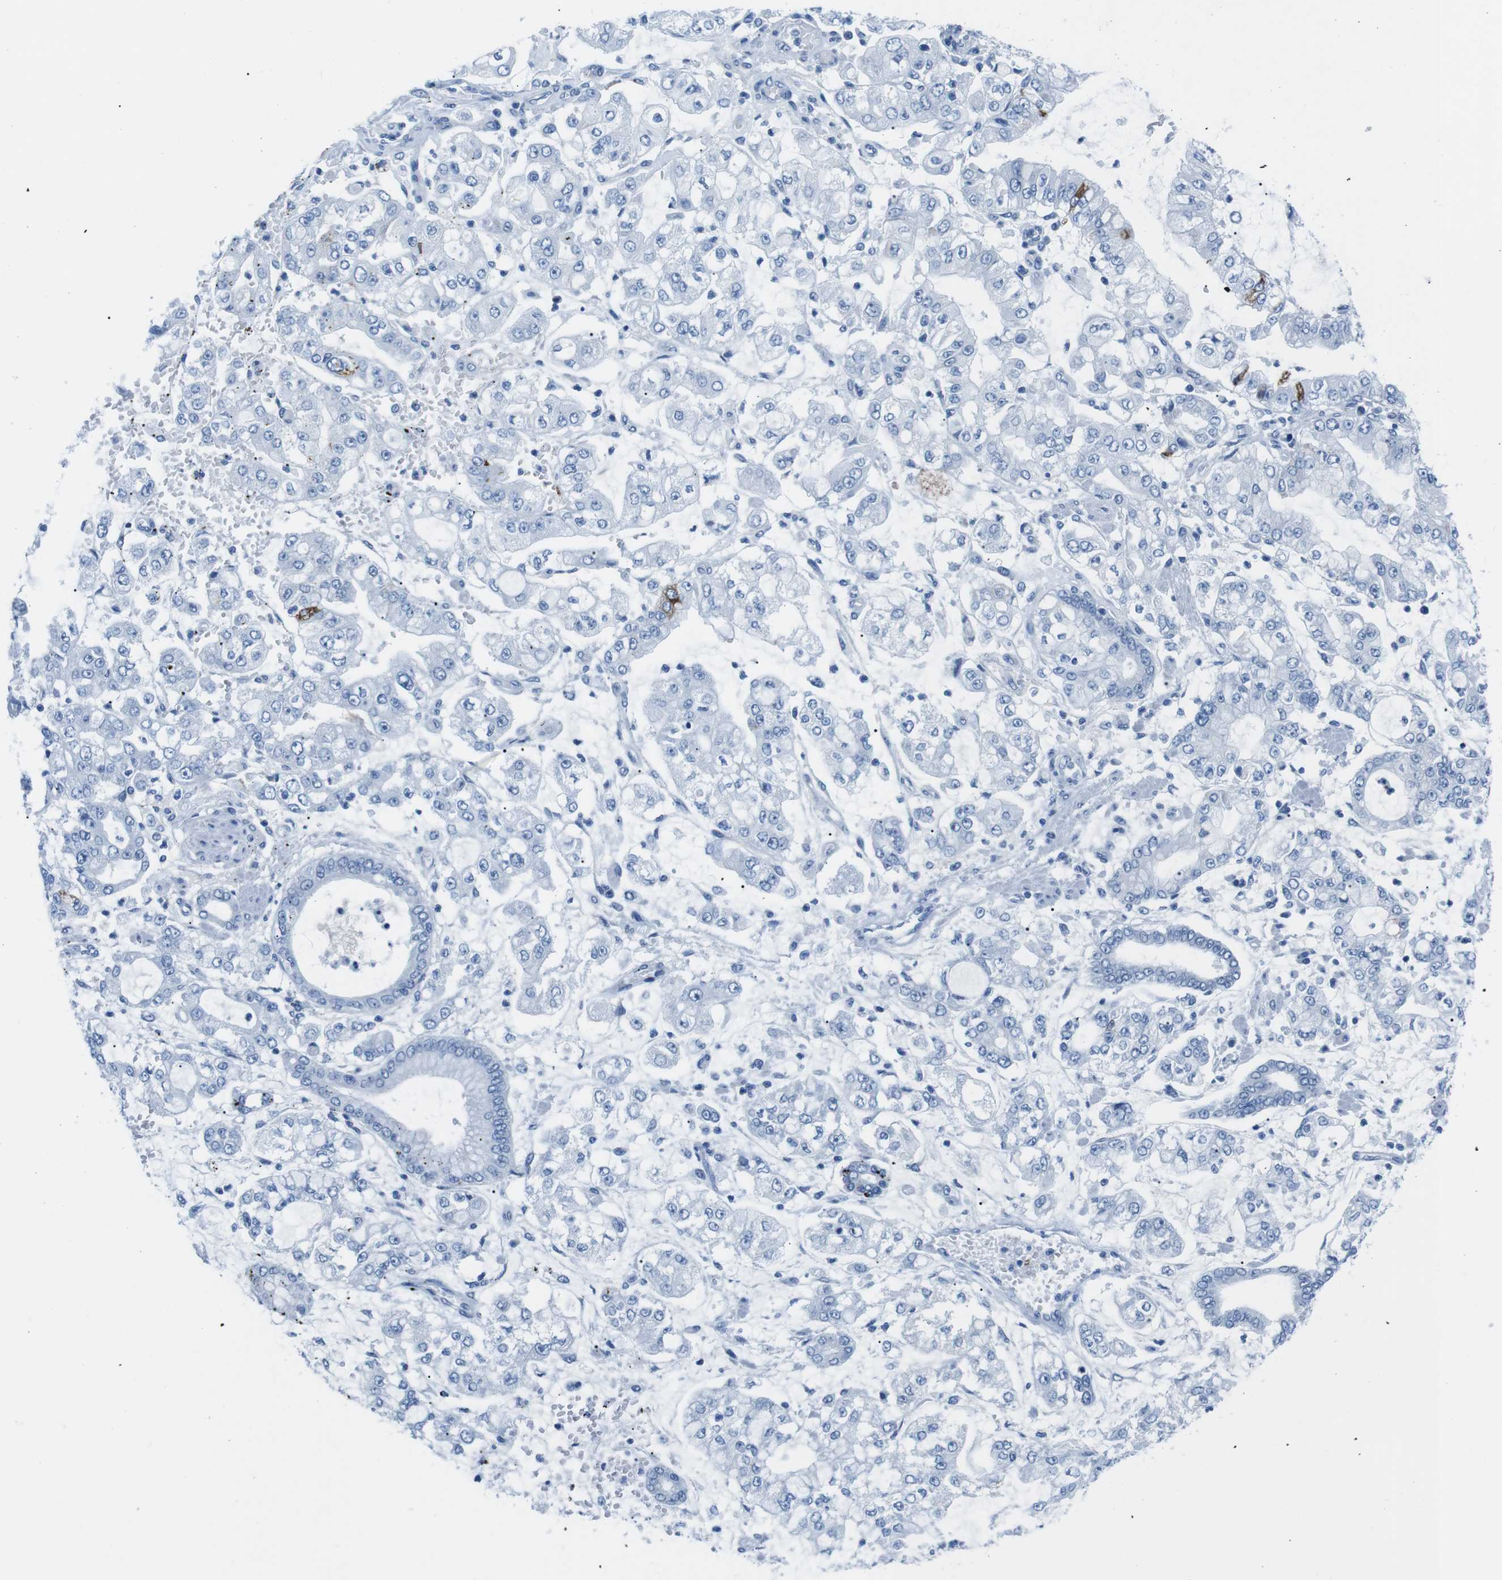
{"staining": {"intensity": "negative", "quantity": "none", "location": "none"}, "tissue": "stomach cancer", "cell_type": "Tumor cells", "image_type": "cancer", "snomed": [{"axis": "morphology", "description": "Adenocarcinoma, NOS"}, {"axis": "topography", "description": "Stomach"}], "caption": "Histopathology image shows no significant protein positivity in tumor cells of adenocarcinoma (stomach).", "gene": "MUC2", "patient": {"sex": "male", "age": 76}}